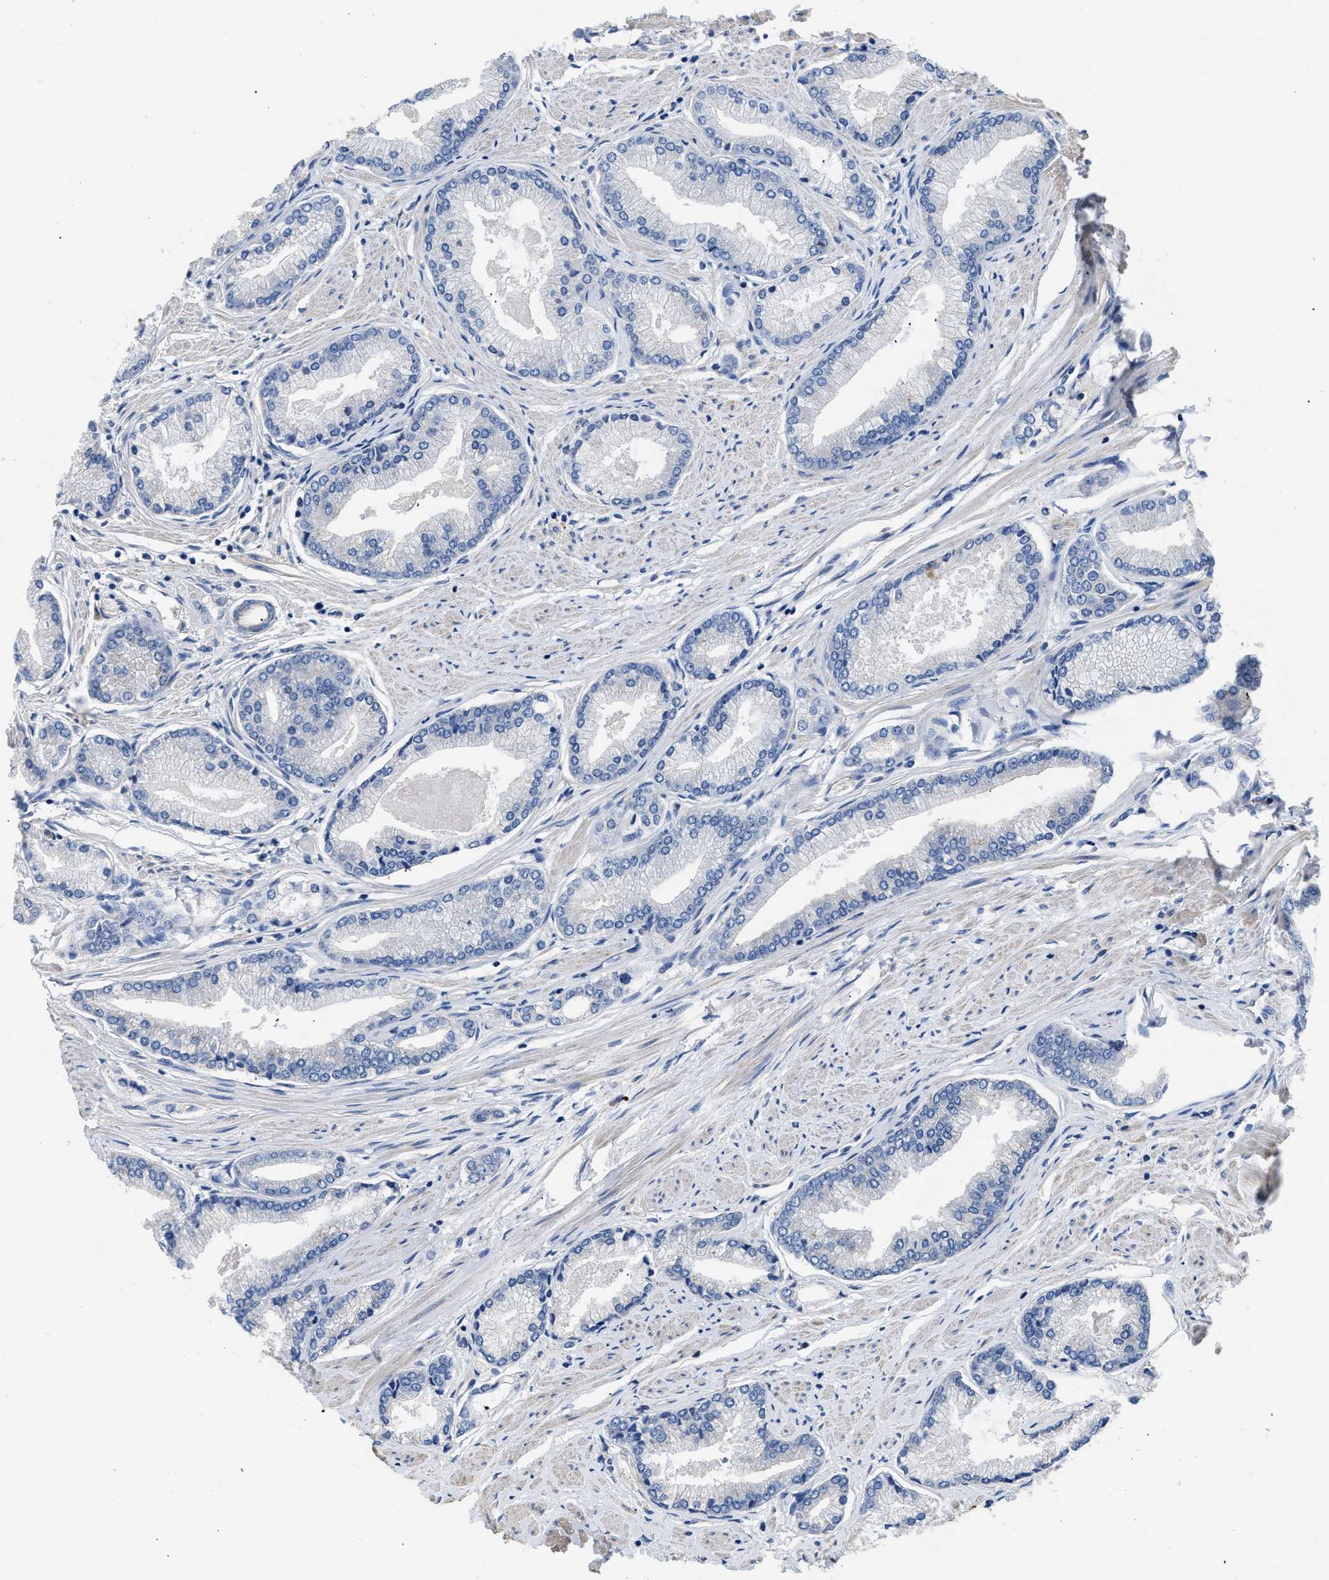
{"staining": {"intensity": "negative", "quantity": "none", "location": "none"}, "tissue": "prostate cancer", "cell_type": "Tumor cells", "image_type": "cancer", "snomed": [{"axis": "morphology", "description": "Adenocarcinoma, High grade"}, {"axis": "topography", "description": "Prostate"}], "caption": "Immunohistochemistry (IHC) of human prostate cancer displays no positivity in tumor cells.", "gene": "USP4", "patient": {"sex": "male", "age": 61}}